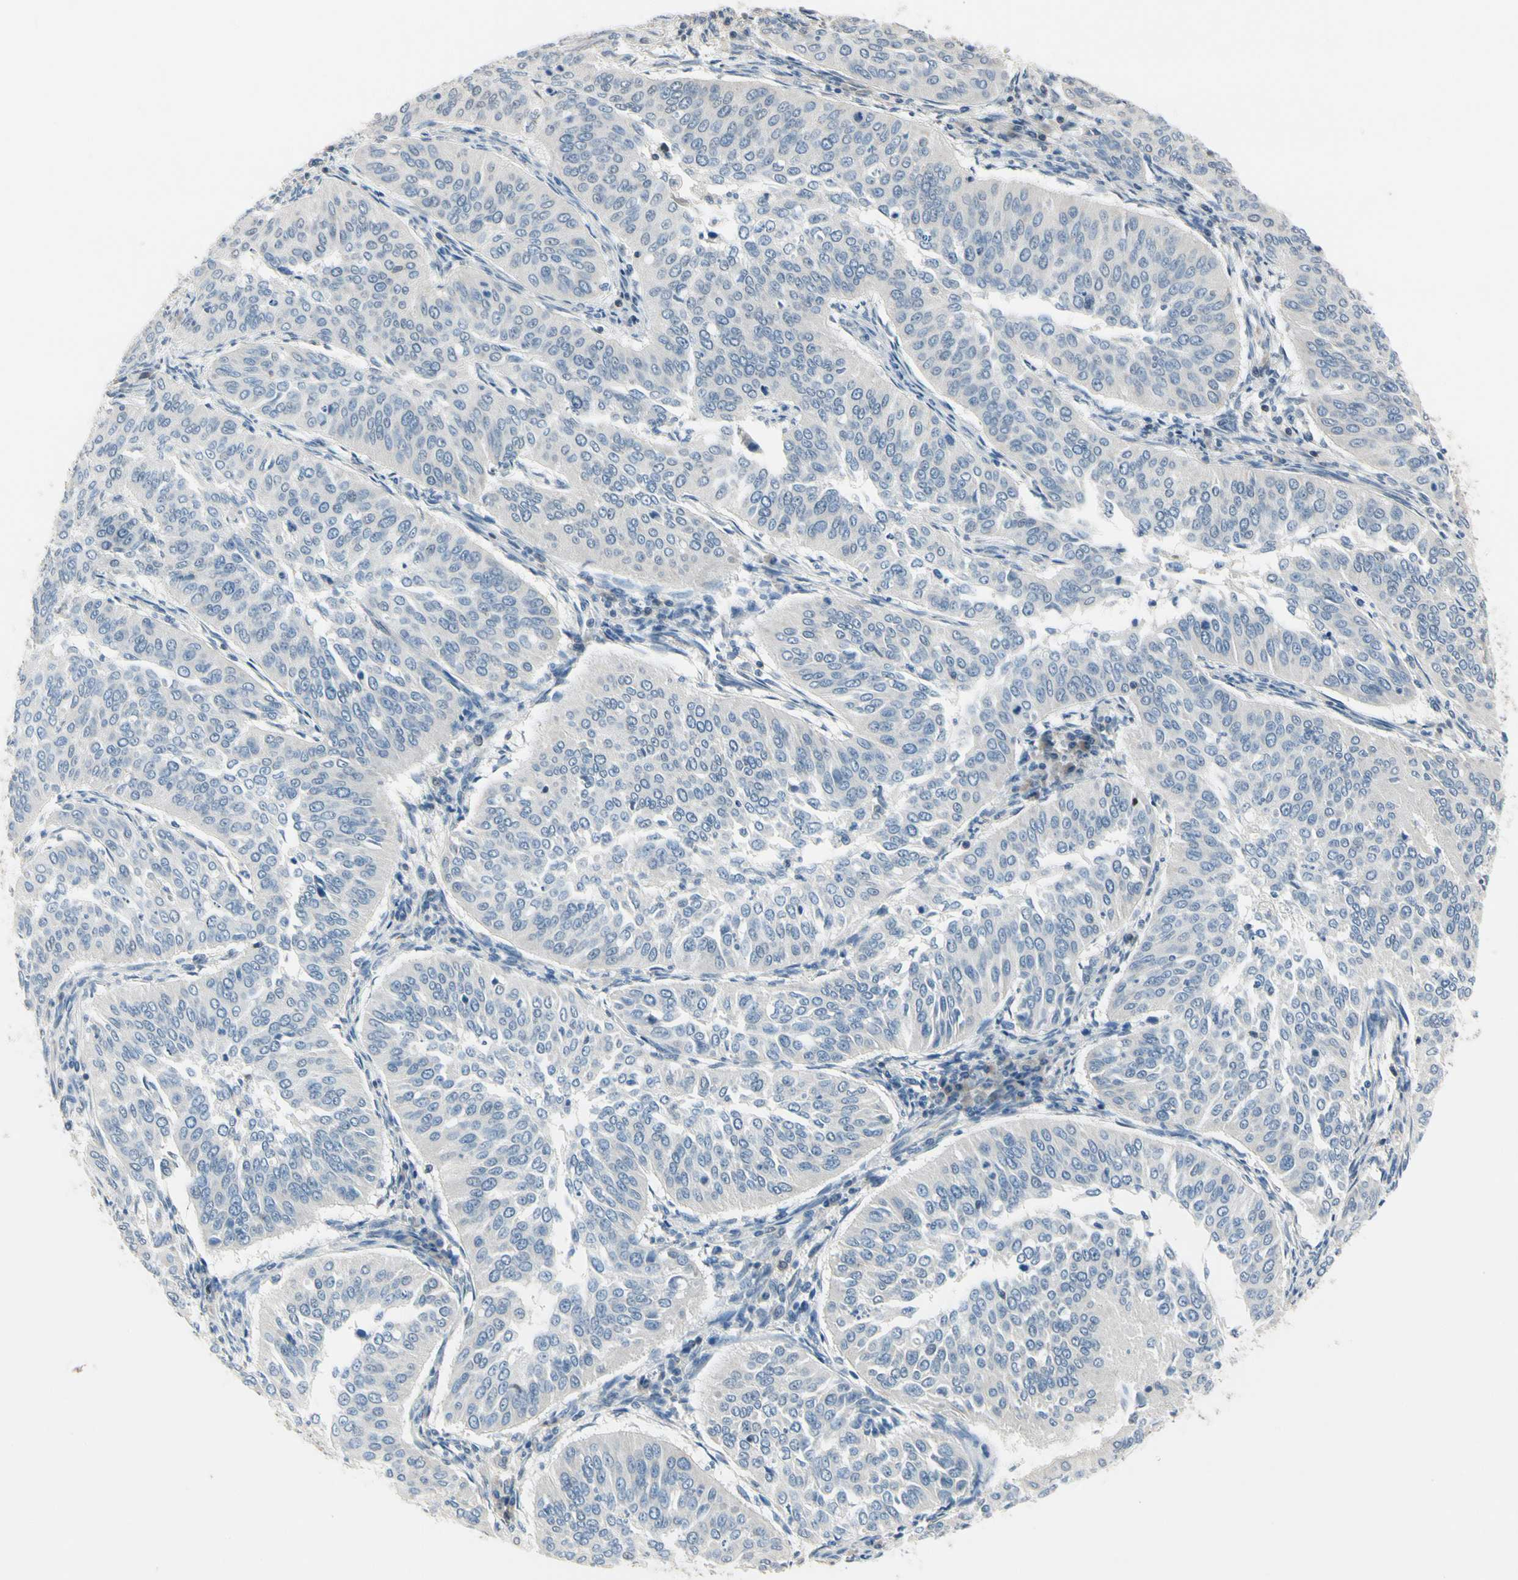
{"staining": {"intensity": "negative", "quantity": "none", "location": "none"}, "tissue": "cervical cancer", "cell_type": "Tumor cells", "image_type": "cancer", "snomed": [{"axis": "morphology", "description": "Normal tissue, NOS"}, {"axis": "morphology", "description": "Squamous cell carcinoma, NOS"}, {"axis": "topography", "description": "Cervix"}], "caption": "Immunohistochemistry histopathology image of cervical cancer (squamous cell carcinoma) stained for a protein (brown), which shows no staining in tumor cells.", "gene": "NFATC2", "patient": {"sex": "female", "age": 39}}